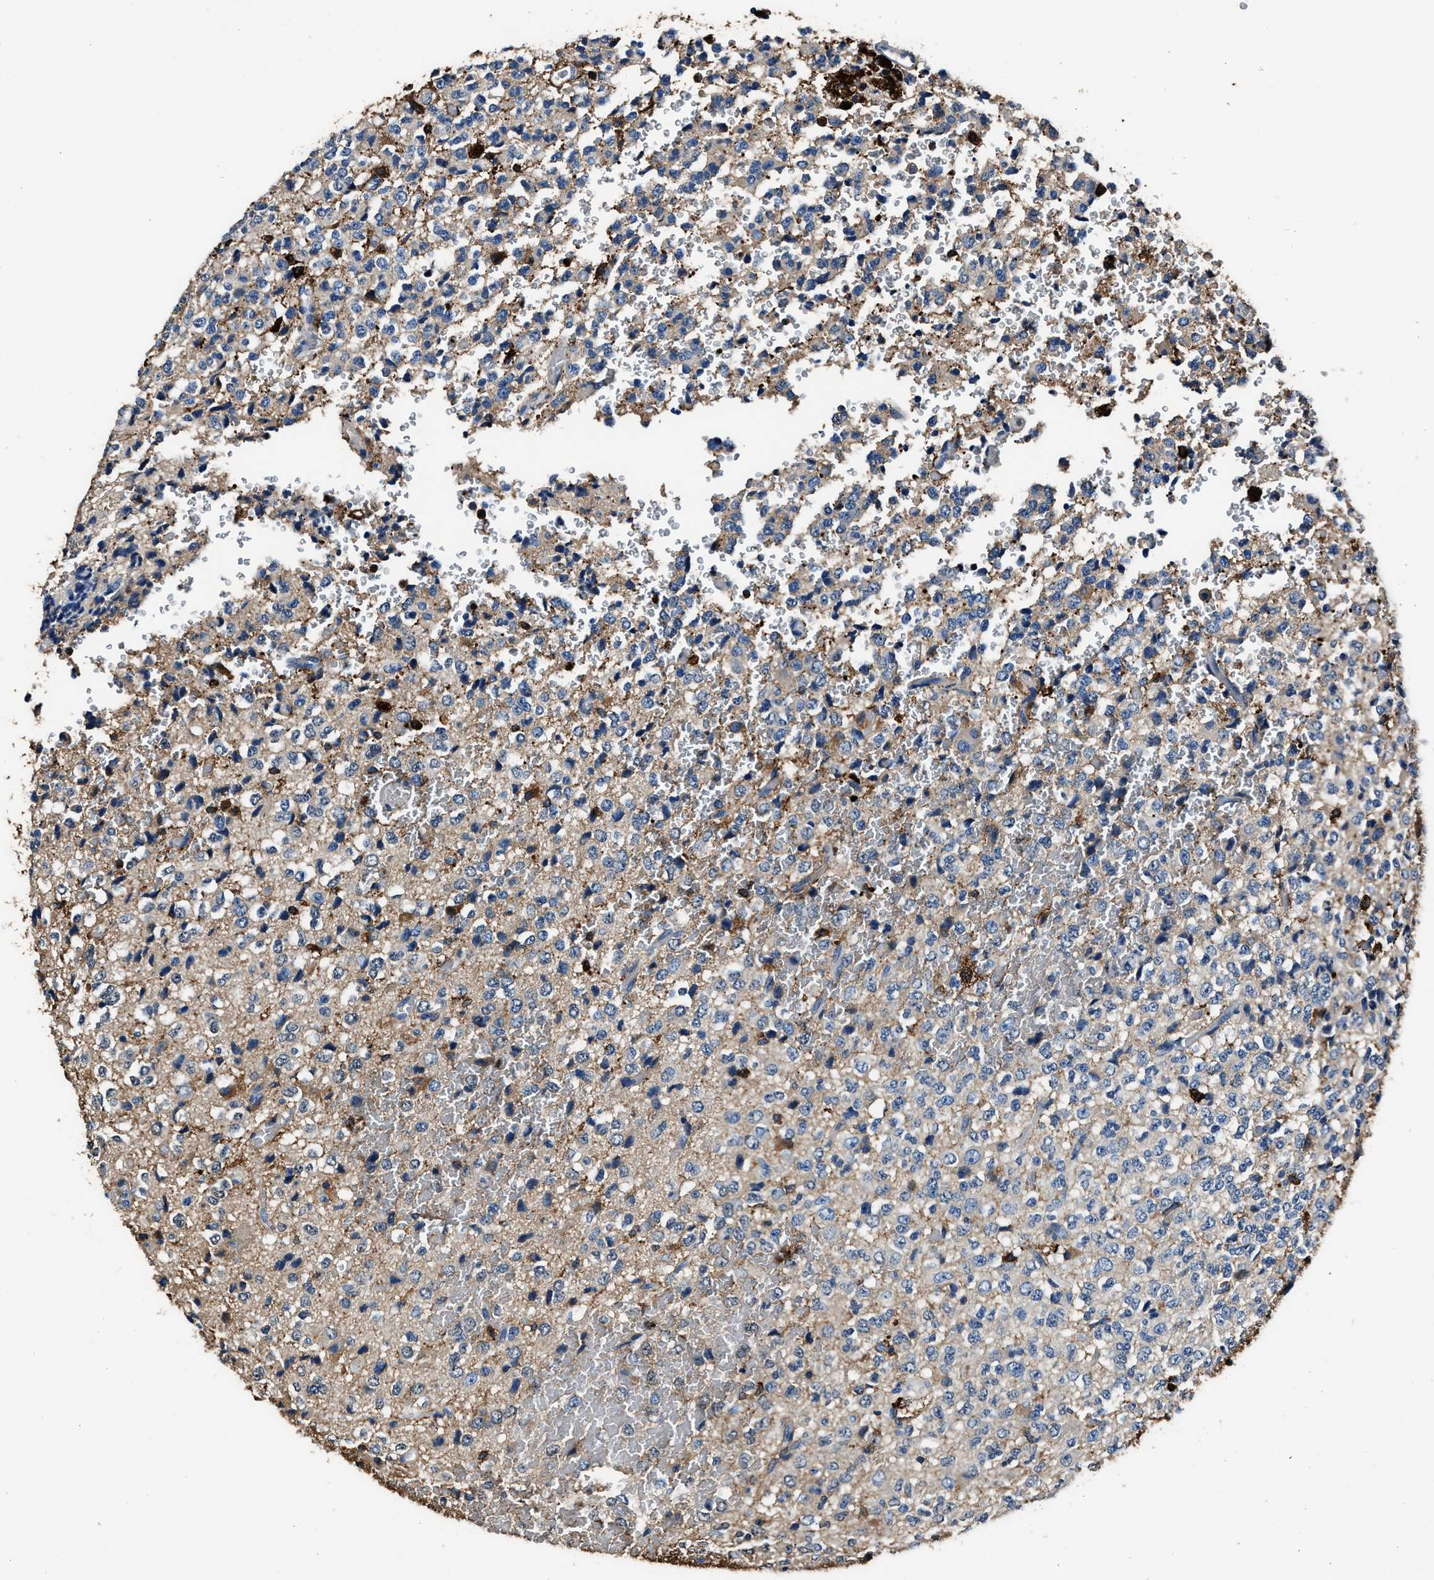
{"staining": {"intensity": "weak", "quantity": "<25%", "location": "cytoplasmic/membranous"}, "tissue": "glioma", "cell_type": "Tumor cells", "image_type": "cancer", "snomed": [{"axis": "morphology", "description": "Glioma, malignant, High grade"}, {"axis": "topography", "description": "pancreas cauda"}], "caption": "Tumor cells show no significant staining in malignant glioma (high-grade).", "gene": "FTL", "patient": {"sex": "male", "age": 60}}